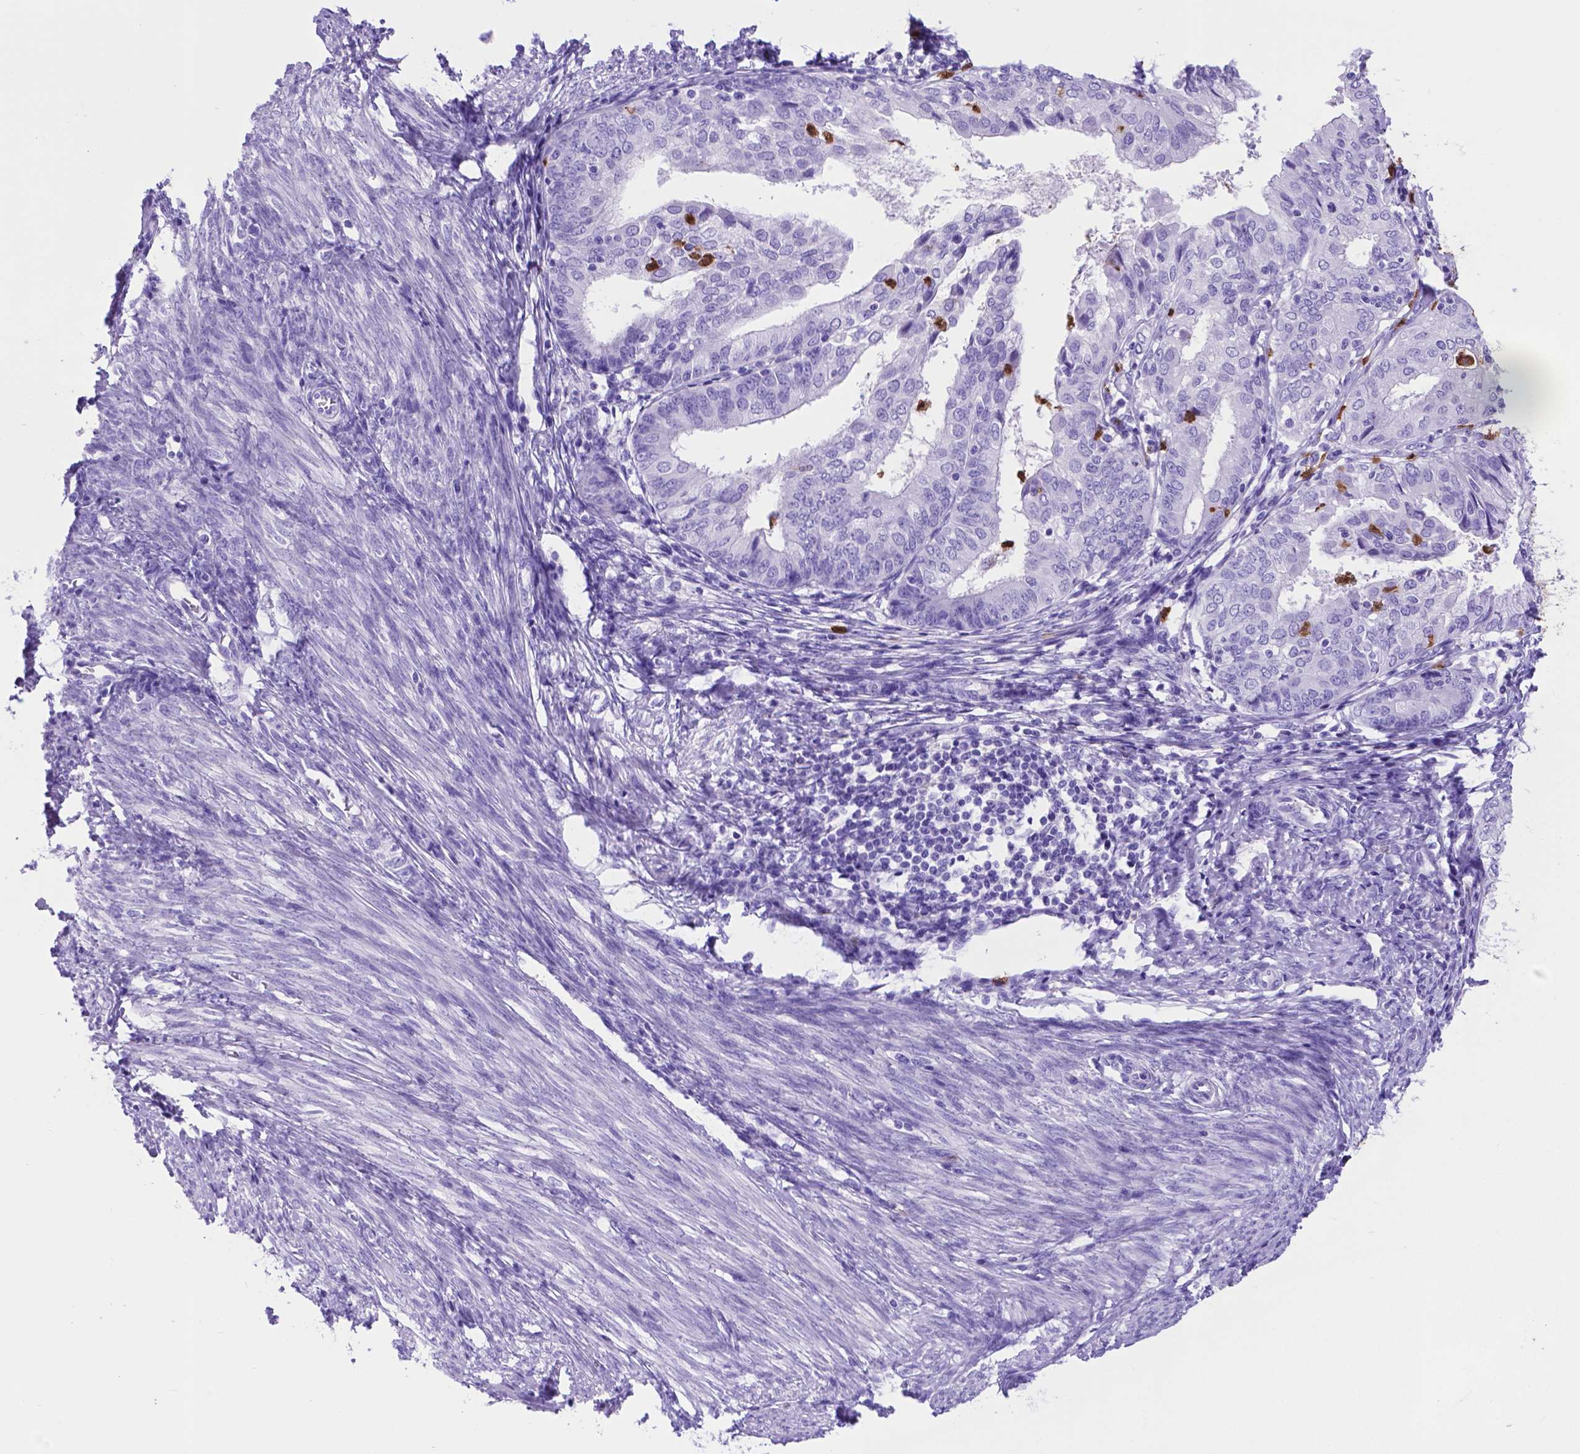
{"staining": {"intensity": "negative", "quantity": "none", "location": "none"}, "tissue": "endometrial cancer", "cell_type": "Tumor cells", "image_type": "cancer", "snomed": [{"axis": "morphology", "description": "Adenocarcinoma, NOS"}, {"axis": "topography", "description": "Endometrium"}], "caption": "Tumor cells show no significant protein expression in endometrial adenocarcinoma.", "gene": "LZTR1", "patient": {"sex": "female", "age": 68}}